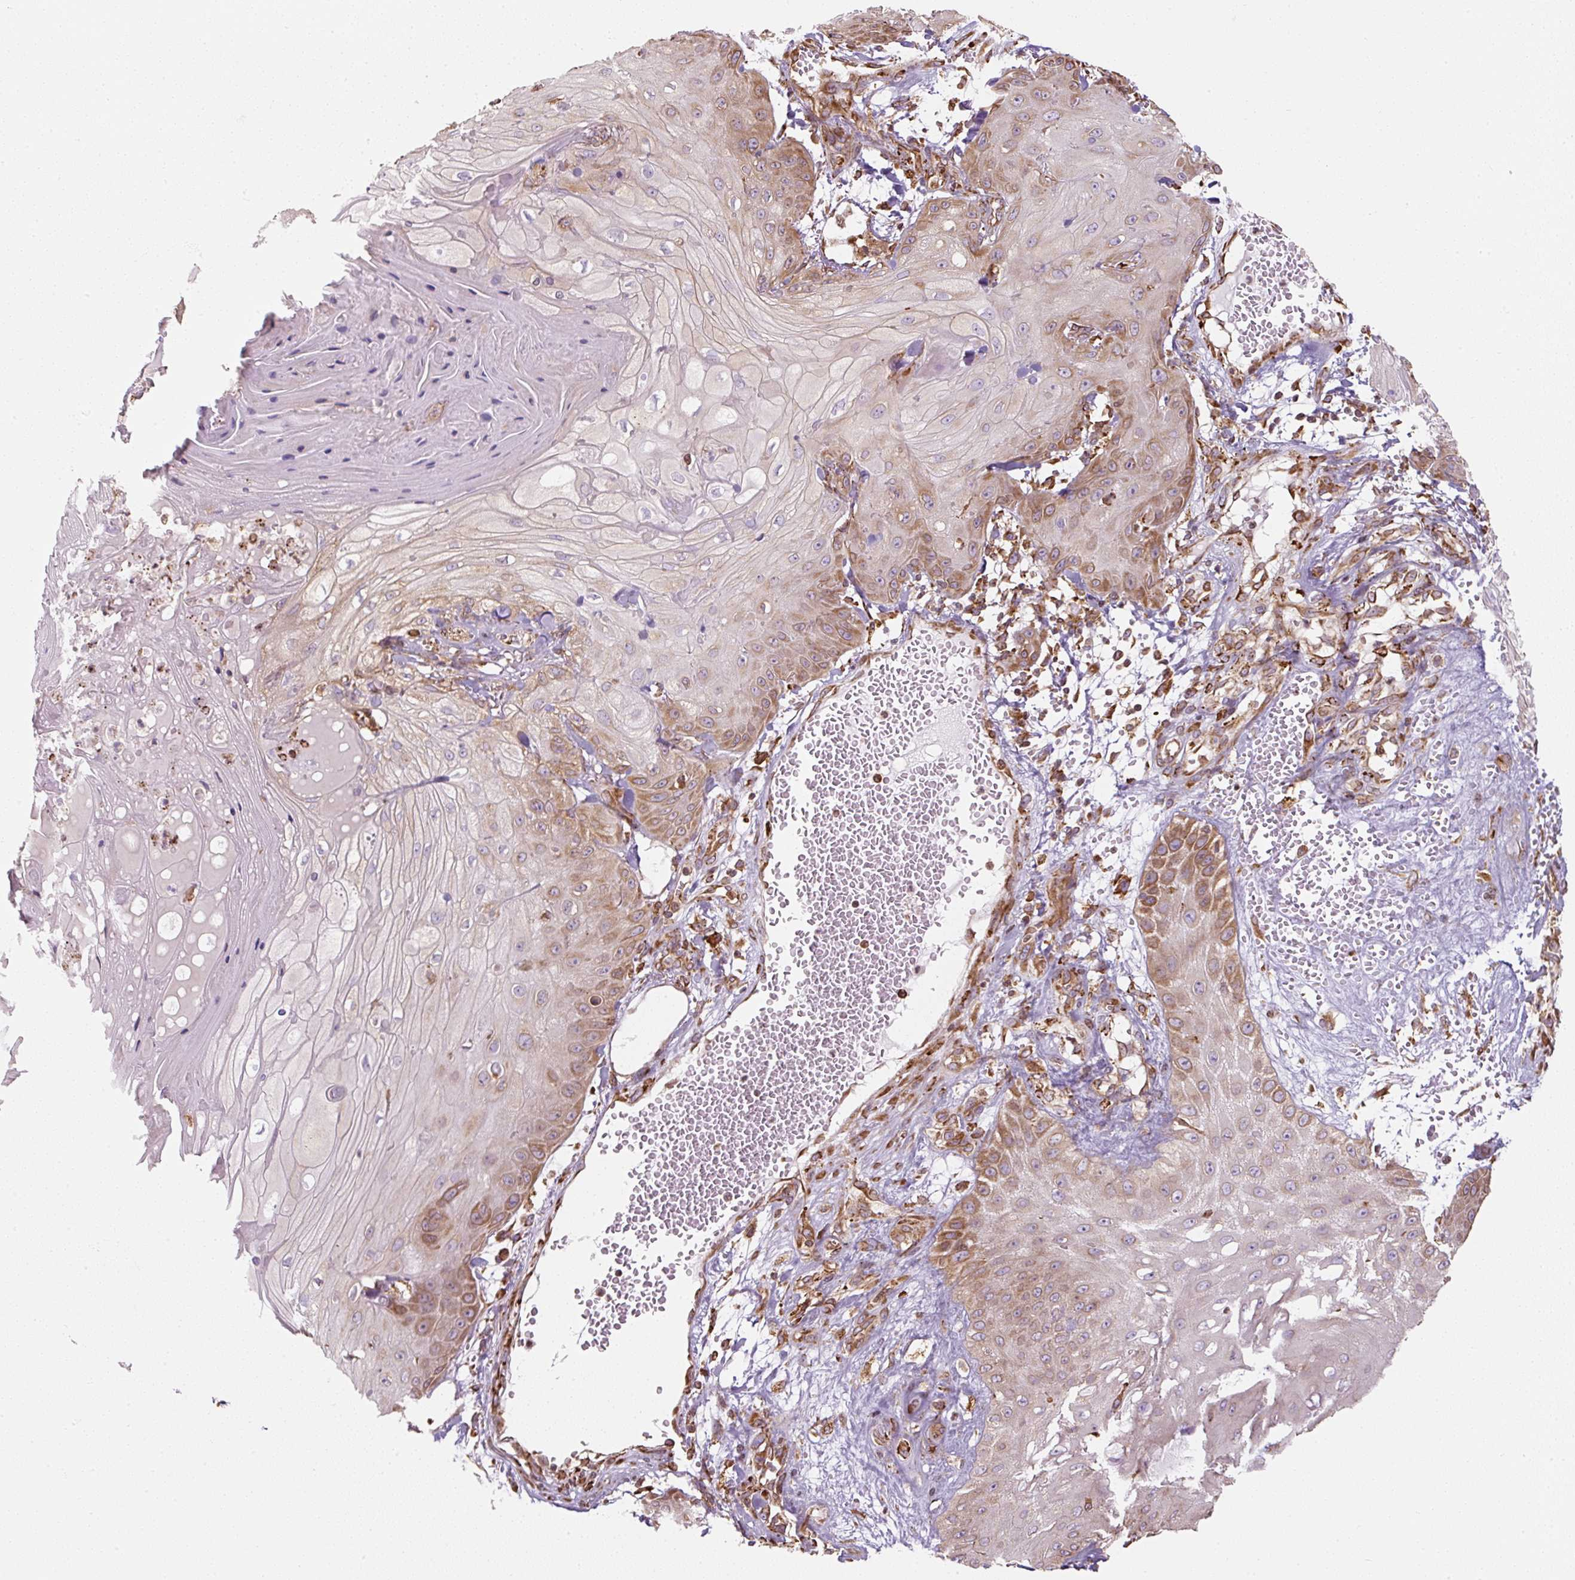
{"staining": {"intensity": "moderate", "quantity": "25%-75%", "location": "cytoplasmic/membranous"}, "tissue": "skin cancer", "cell_type": "Tumor cells", "image_type": "cancer", "snomed": [{"axis": "morphology", "description": "Squamous cell carcinoma, NOS"}, {"axis": "topography", "description": "Skin"}], "caption": "The immunohistochemical stain highlights moderate cytoplasmic/membranous positivity in tumor cells of skin squamous cell carcinoma tissue.", "gene": "PRKCSH", "patient": {"sex": "male", "age": 74}}